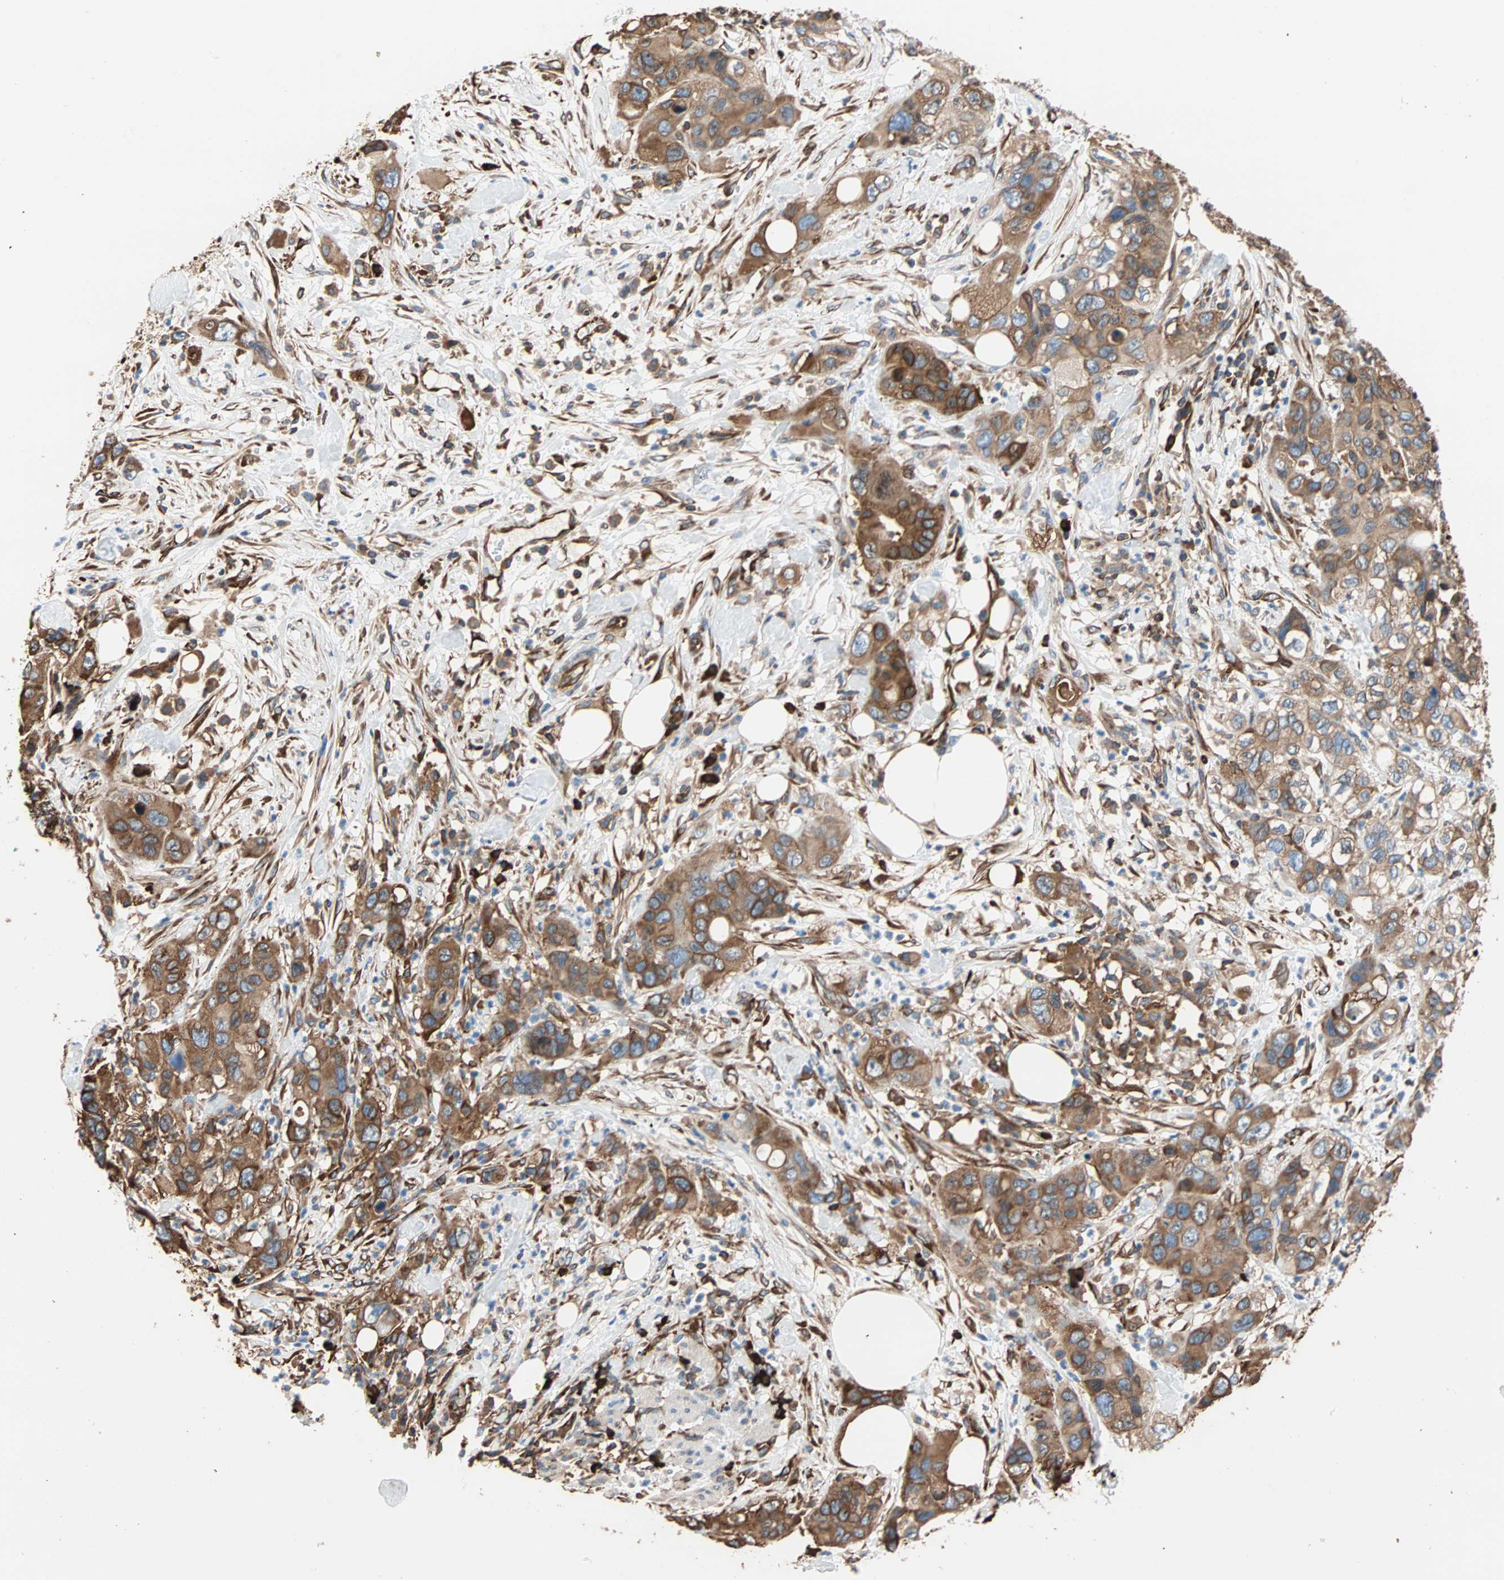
{"staining": {"intensity": "strong", "quantity": ">75%", "location": "cytoplasmic/membranous"}, "tissue": "pancreatic cancer", "cell_type": "Tumor cells", "image_type": "cancer", "snomed": [{"axis": "morphology", "description": "Adenocarcinoma, NOS"}, {"axis": "topography", "description": "Pancreas"}], "caption": "Strong cytoplasmic/membranous positivity for a protein is appreciated in approximately >75% of tumor cells of adenocarcinoma (pancreatic) using immunohistochemistry (IHC).", "gene": "EEF2", "patient": {"sex": "female", "age": 71}}